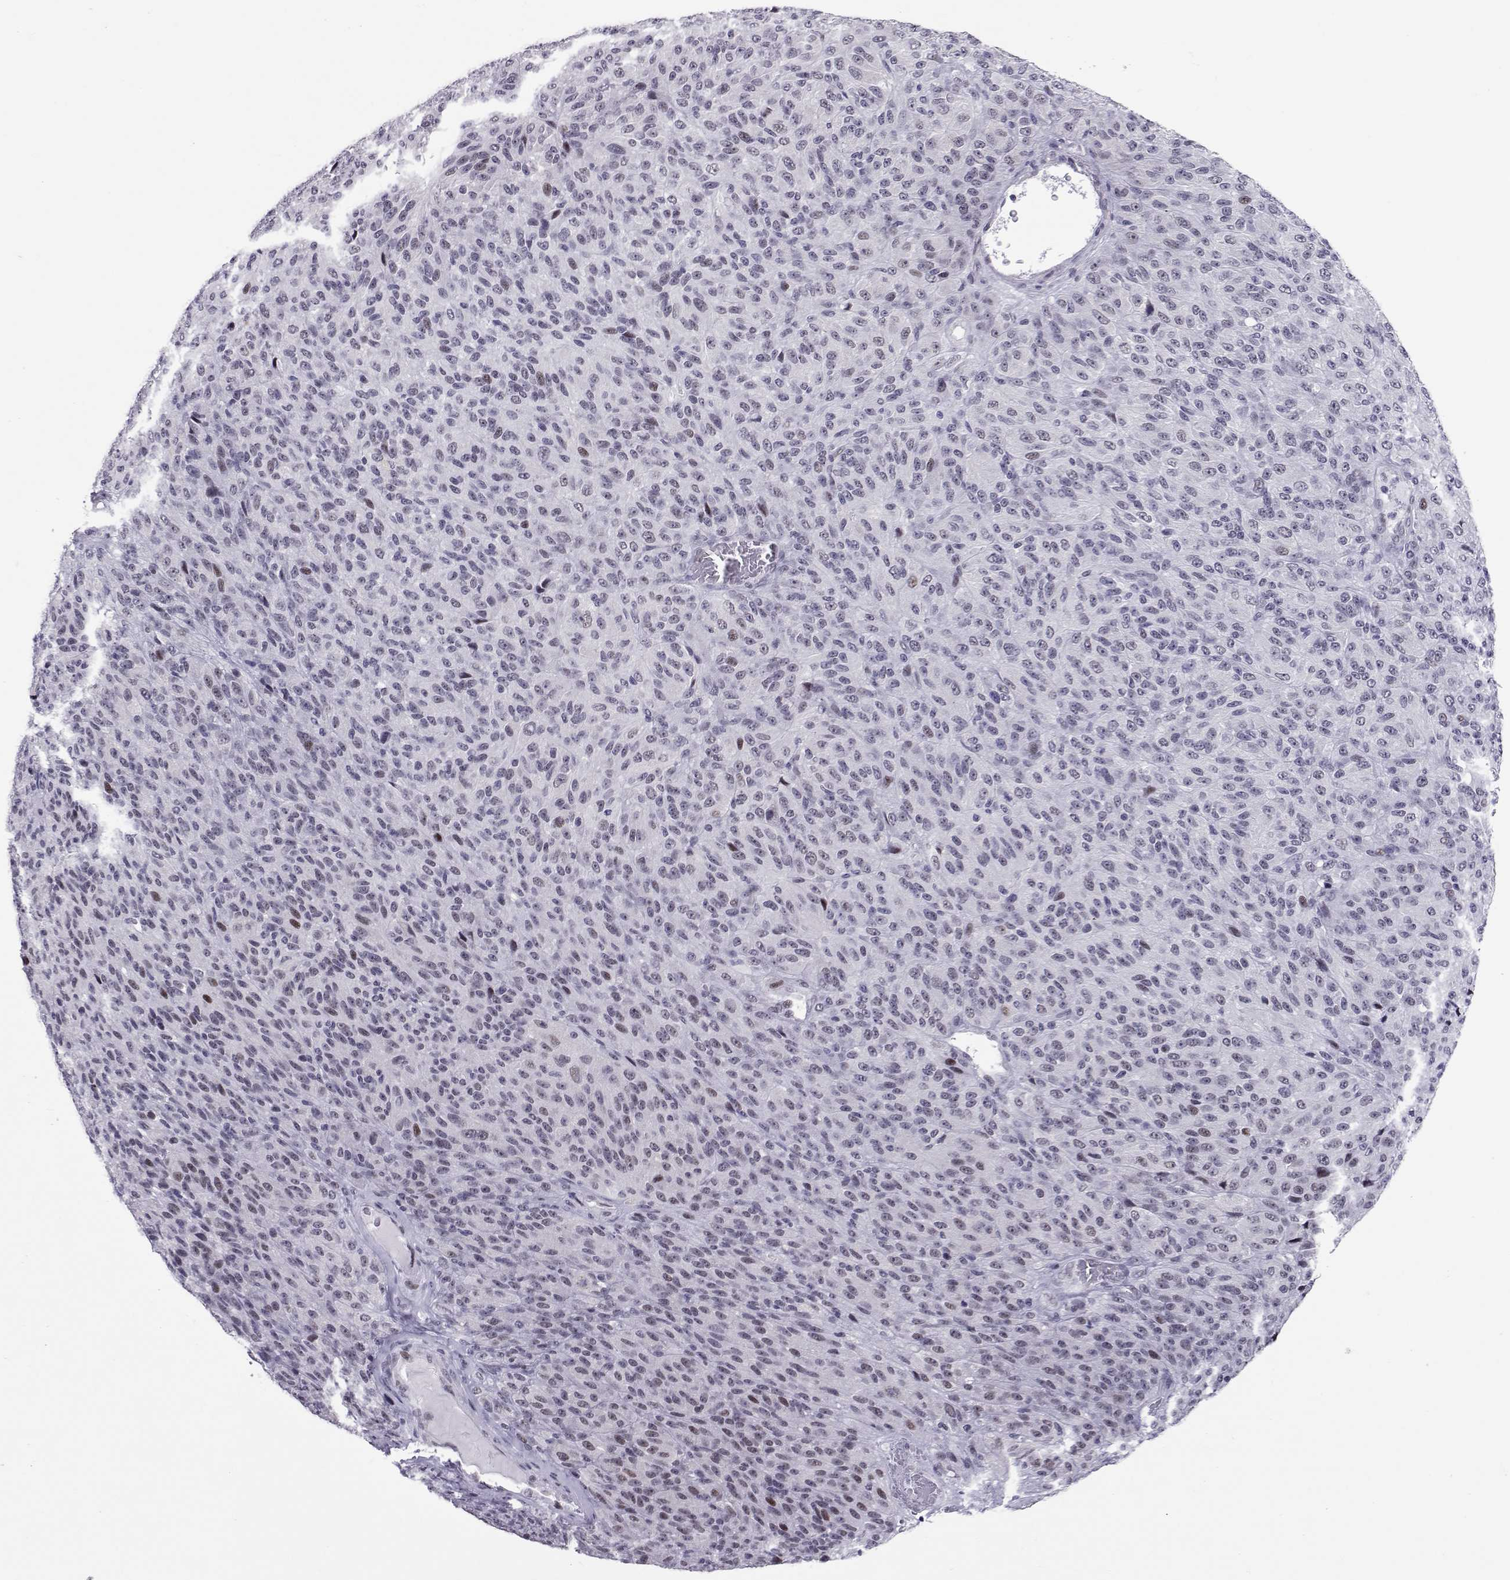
{"staining": {"intensity": "negative", "quantity": "none", "location": "none"}, "tissue": "melanoma", "cell_type": "Tumor cells", "image_type": "cancer", "snomed": [{"axis": "morphology", "description": "Malignant melanoma, Metastatic site"}, {"axis": "topography", "description": "Brain"}], "caption": "High magnification brightfield microscopy of melanoma stained with DAB (brown) and counterstained with hematoxylin (blue): tumor cells show no significant positivity. The staining is performed using DAB brown chromogen with nuclei counter-stained in using hematoxylin.", "gene": "SIX6", "patient": {"sex": "female", "age": 56}}